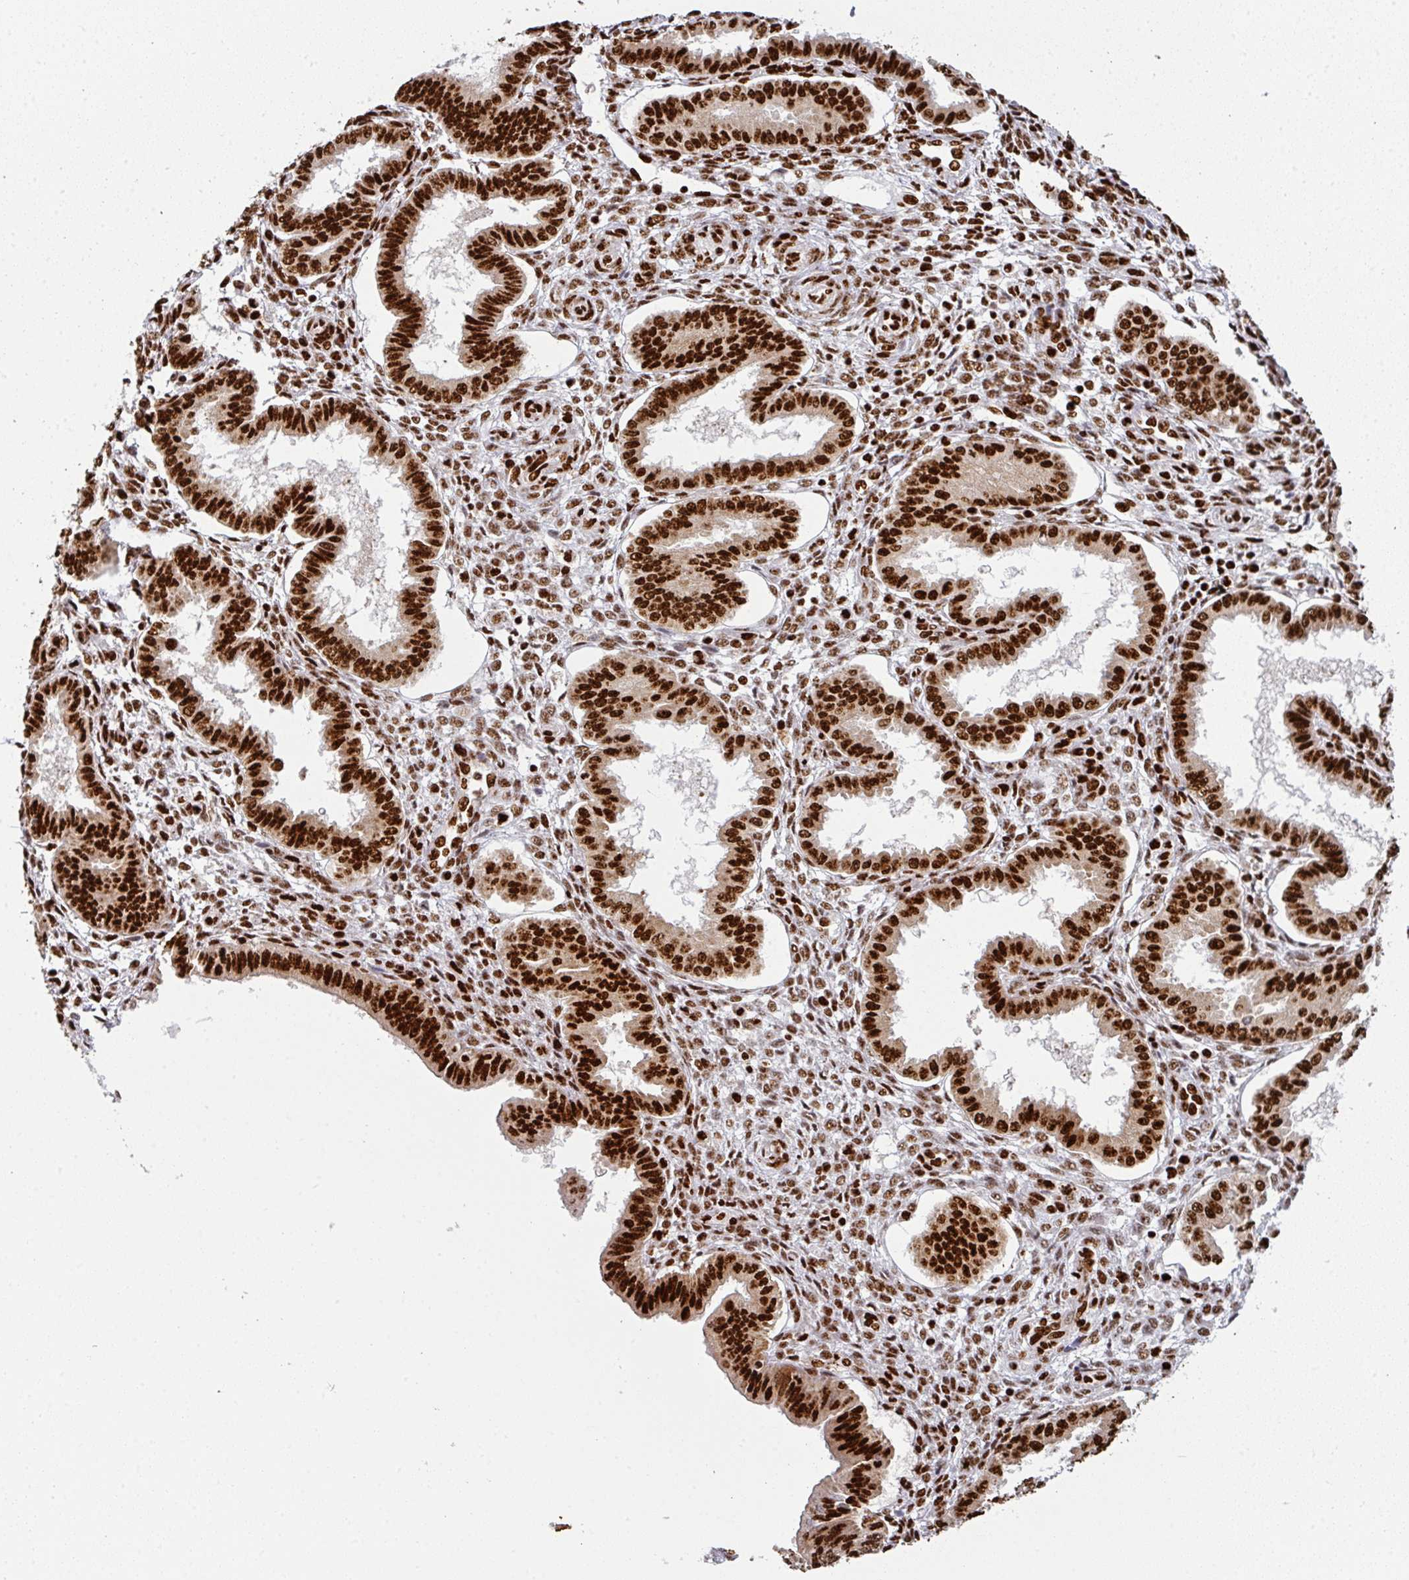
{"staining": {"intensity": "strong", "quantity": ">75%", "location": "nuclear"}, "tissue": "endometrium", "cell_type": "Cells in endometrial stroma", "image_type": "normal", "snomed": [{"axis": "morphology", "description": "Normal tissue, NOS"}, {"axis": "topography", "description": "Endometrium"}], "caption": "A high-resolution micrograph shows IHC staining of normal endometrium, which demonstrates strong nuclear staining in about >75% of cells in endometrial stroma. (brown staining indicates protein expression, while blue staining denotes nuclei).", "gene": "SIK3", "patient": {"sex": "female", "age": 24}}